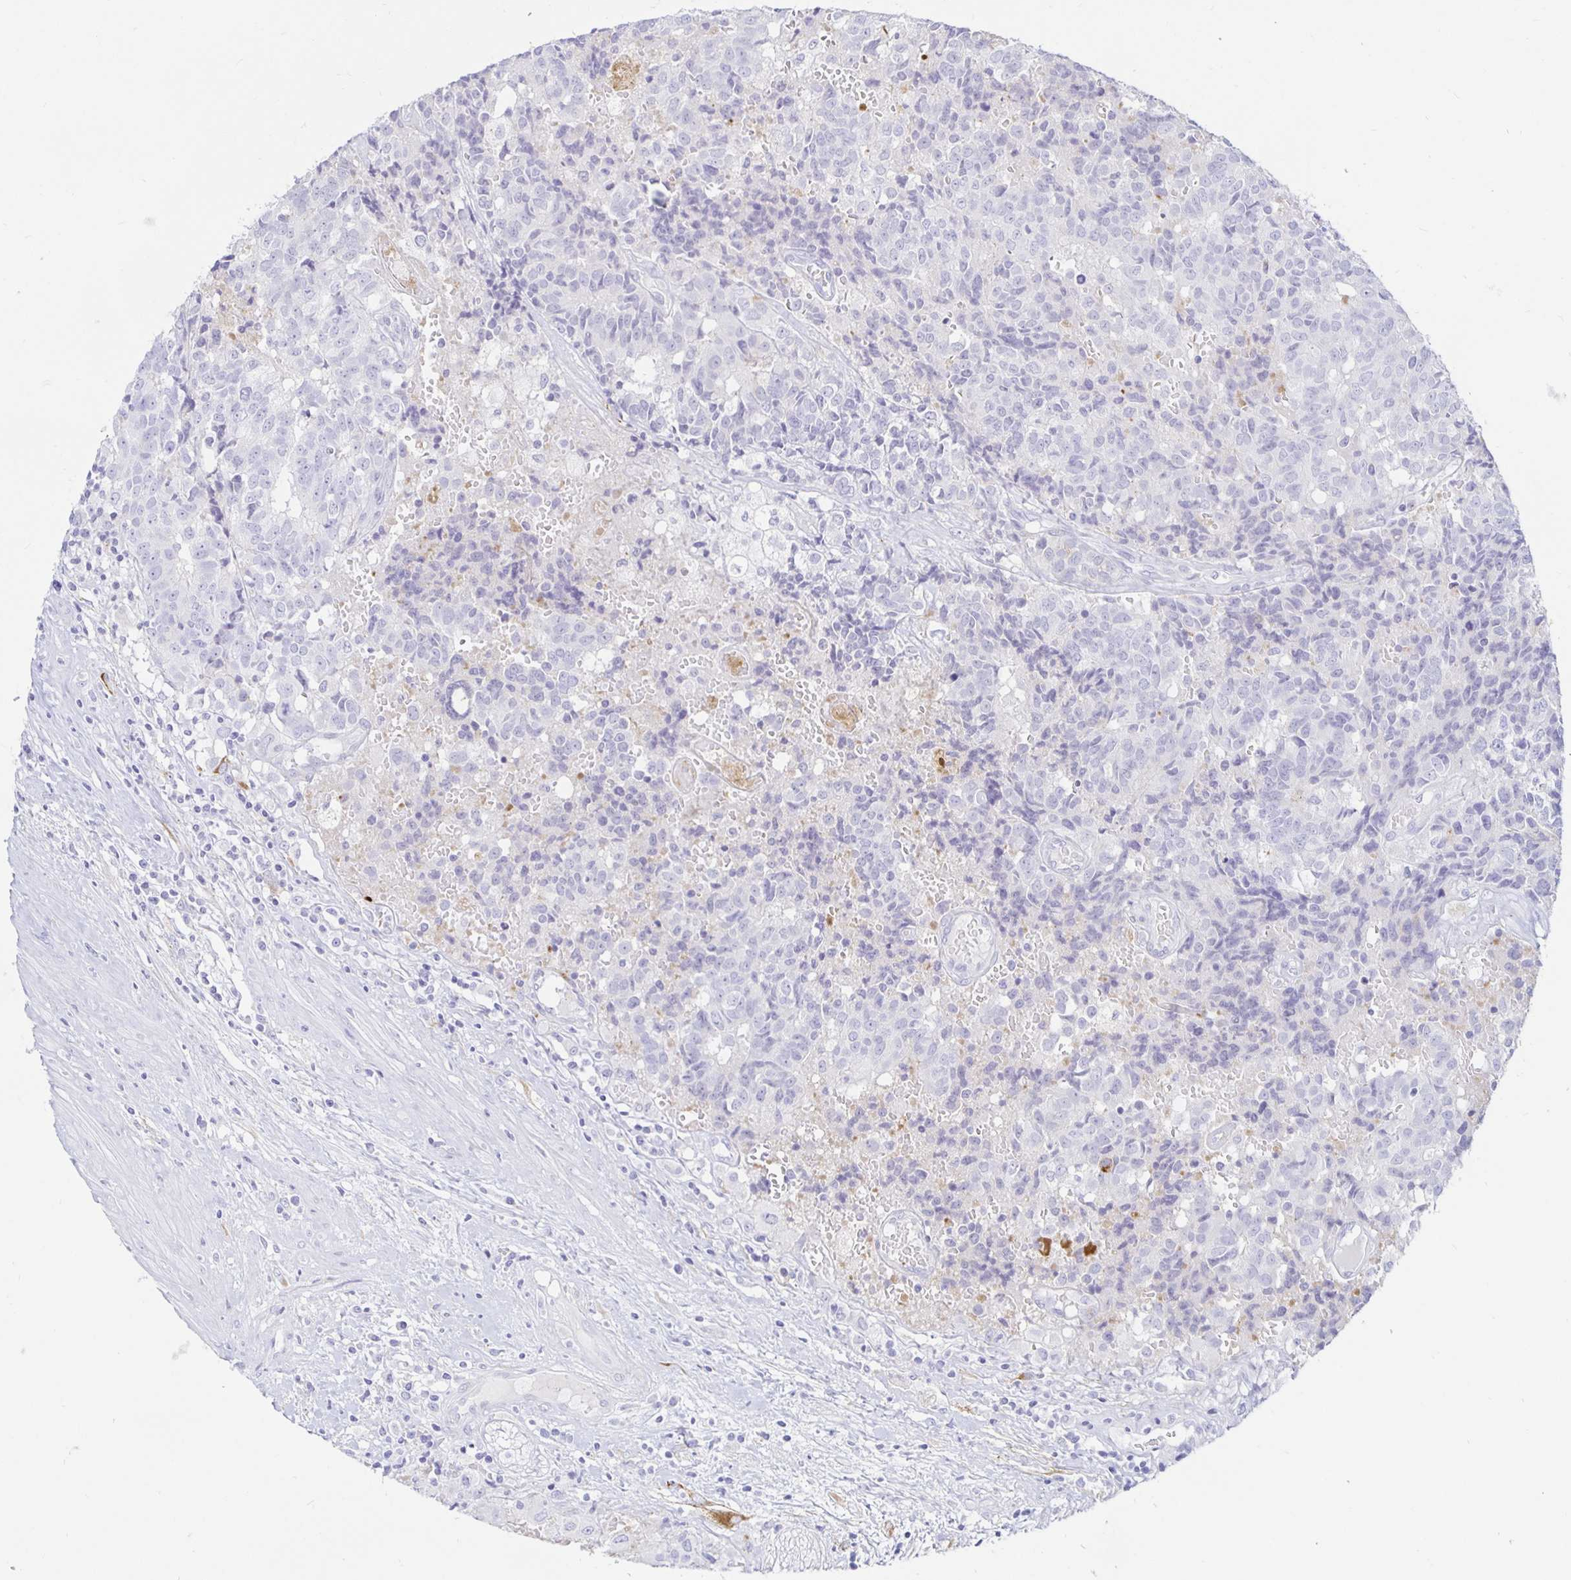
{"staining": {"intensity": "negative", "quantity": "none", "location": "none"}, "tissue": "prostate cancer", "cell_type": "Tumor cells", "image_type": "cancer", "snomed": [{"axis": "morphology", "description": "Adenocarcinoma, High grade"}, {"axis": "topography", "description": "Prostate and seminal vesicle, NOS"}], "caption": "Micrograph shows no protein staining in tumor cells of prostate high-grade adenocarcinoma tissue.", "gene": "TIMP1", "patient": {"sex": "male", "age": 60}}